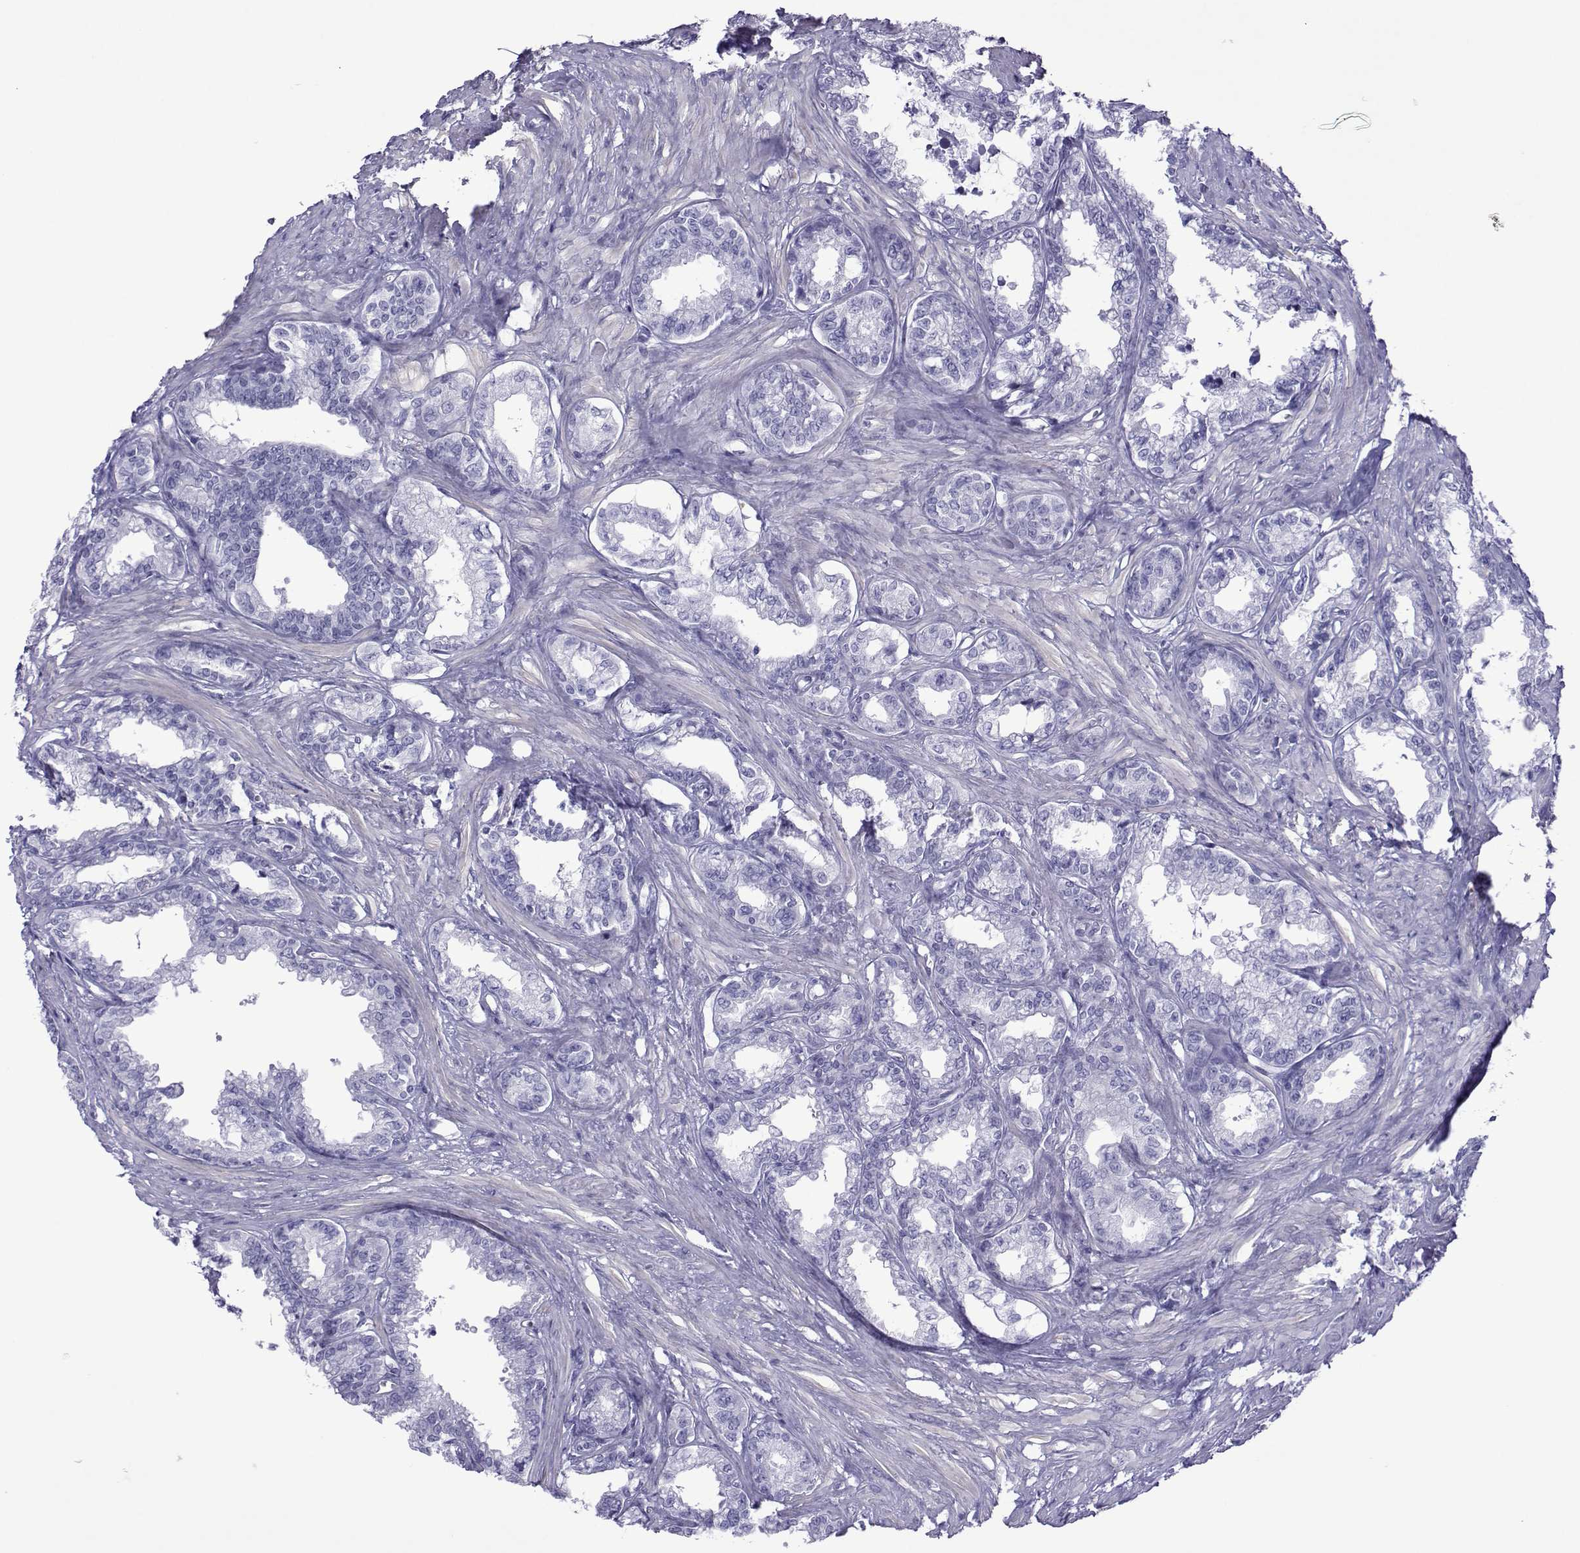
{"staining": {"intensity": "negative", "quantity": "none", "location": "none"}, "tissue": "seminal vesicle", "cell_type": "Glandular cells", "image_type": "normal", "snomed": [{"axis": "morphology", "description": "Normal tissue, NOS"}, {"axis": "morphology", "description": "Urothelial carcinoma, NOS"}, {"axis": "topography", "description": "Urinary bladder"}, {"axis": "topography", "description": "Seminal veicle"}], "caption": "Immunohistochemistry histopathology image of normal seminal vesicle: seminal vesicle stained with DAB (3,3'-diaminobenzidine) demonstrates no significant protein staining in glandular cells.", "gene": "SPANXA1", "patient": {"sex": "male", "age": 76}}